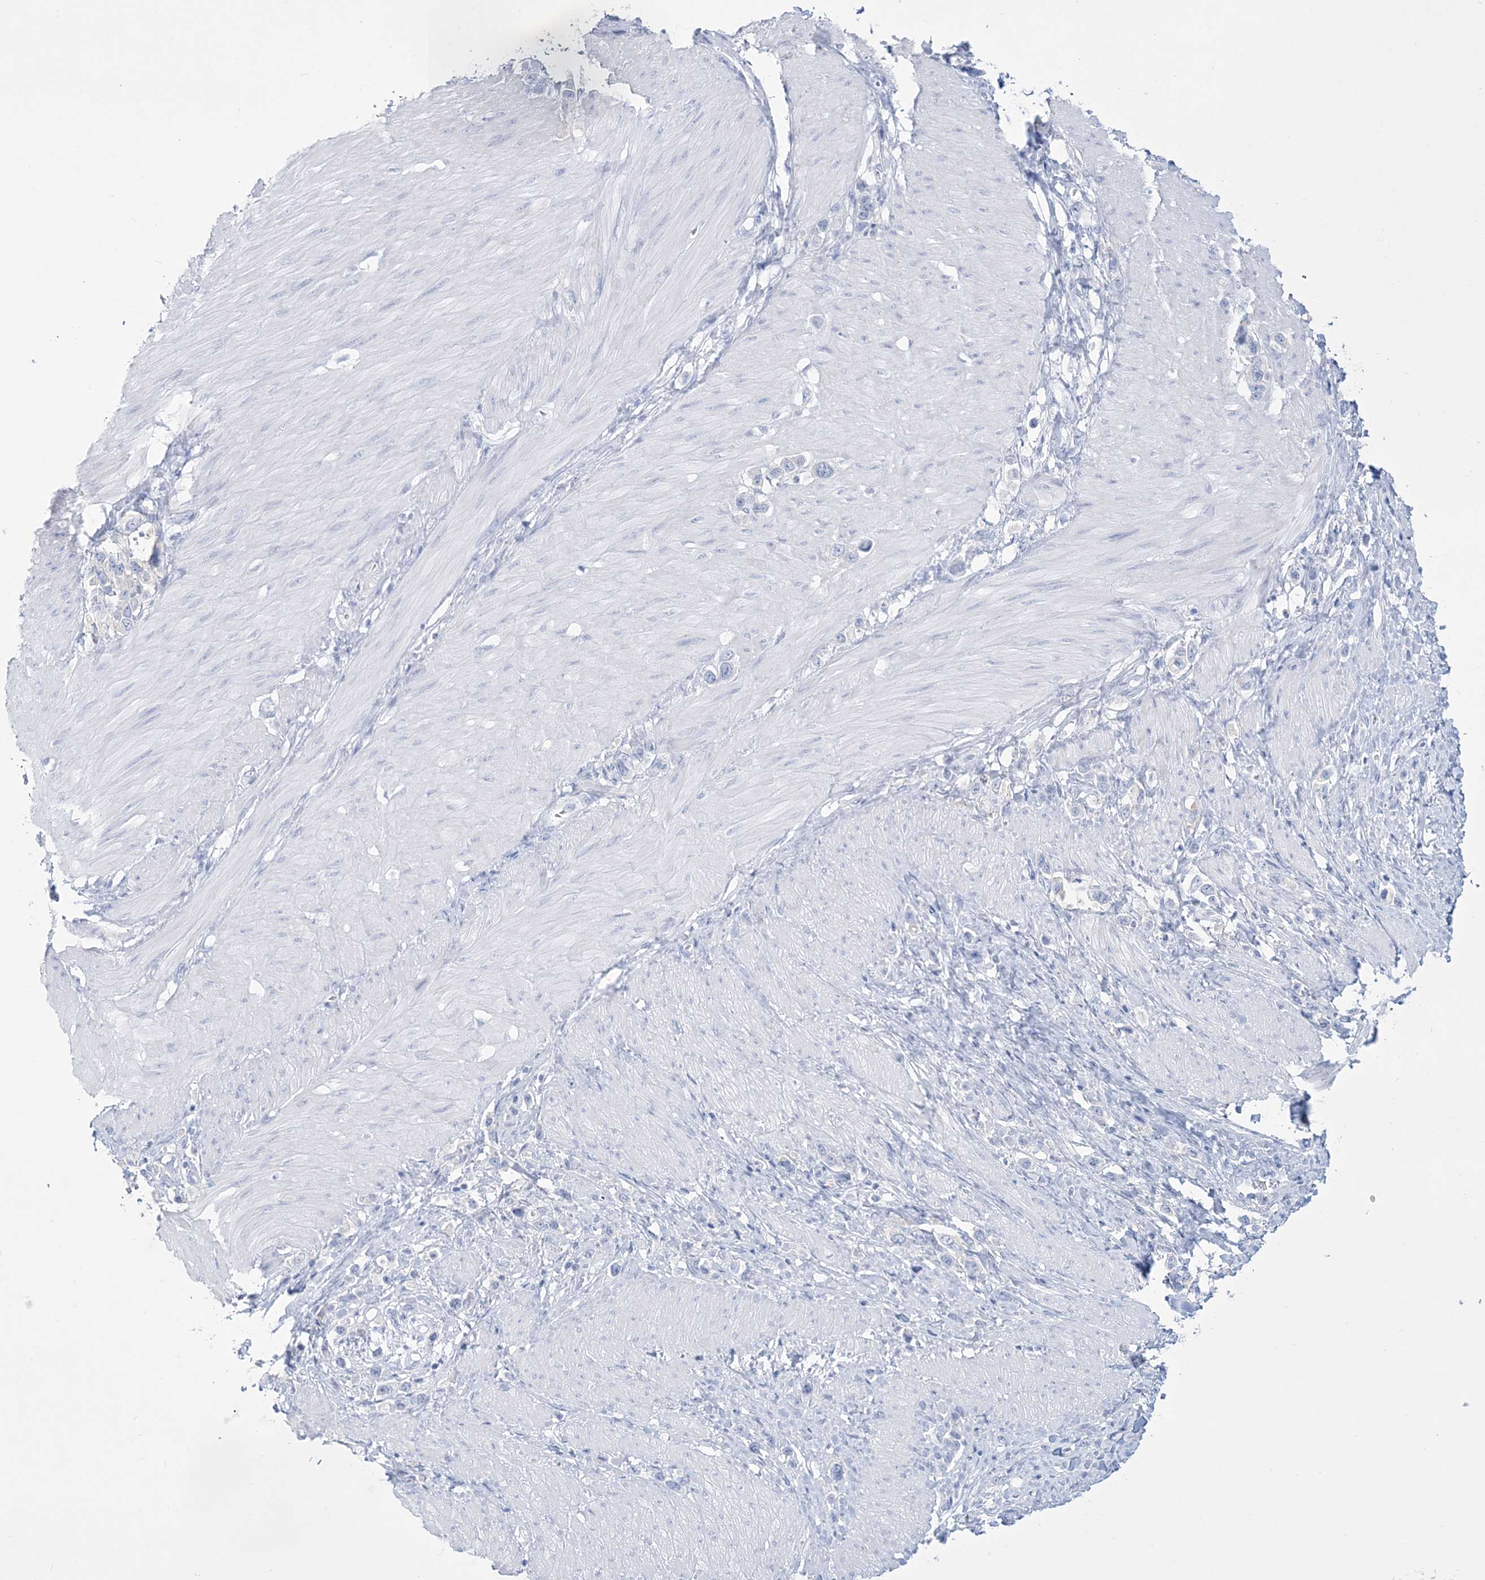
{"staining": {"intensity": "negative", "quantity": "none", "location": "none"}, "tissue": "stomach cancer", "cell_type": "Tumor cells", "image_type": "cancer", "snomed": [{"axis": "morphology", "description": "Normal tissue, NOS"}, {"axis": "morphology", "description": "Adenocarcinoma, NOS"}, {"axis": "topography", "description": "Stomach, upper"}, {"axis": "topography", "description": "Stomach"}], "caption": "Immunohistochemistry (IHC) of human stomach cancer (adenocarcinoma) reveals no staining in tumor cells. (DAB (3,3'-diaminobenzidine) immunohistochemistry (IHC), high magnification).", "gene": "RBP2", "patient": {"sex": "female", "age": 65}}